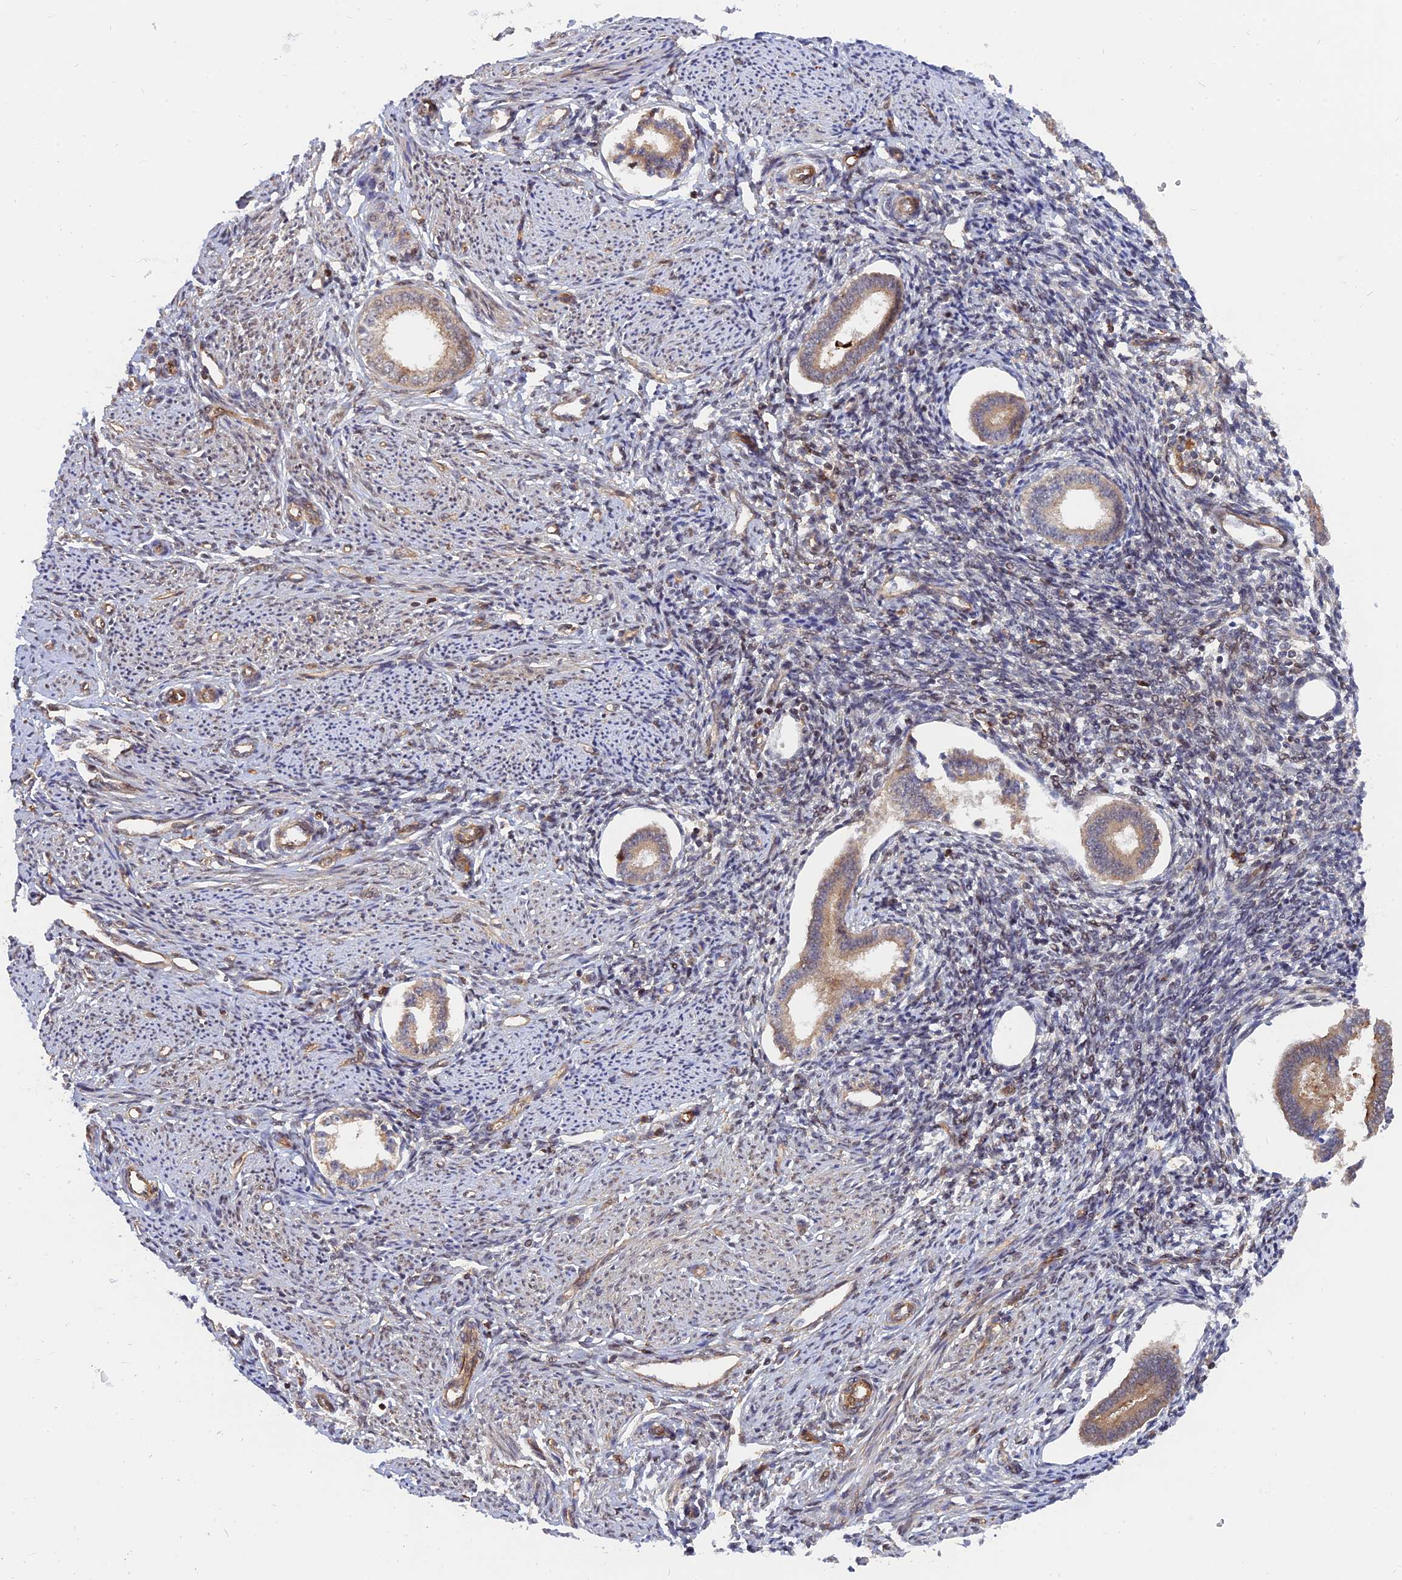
{"staining": {"intensity": "moderate", "quantity": "<25%", "location": "cytoplasmic/membranous"}, "tissue": "endometrium", "cell_type": "Cells in endometrial stroma", "image_type": "normal", "snomed": [{"axis": "morphology", "description": "Normal tissue, NOS"}, {"axis": "topography", "description": "Endometrium"}], "caption": "A micrograph of endometrium stained for a protein reveals moderate cytoplasmic/membranous brown staining in cells in endometrial stroma.", "gene": "WDR41", "patient": {"sex": "female", "age": 56}}